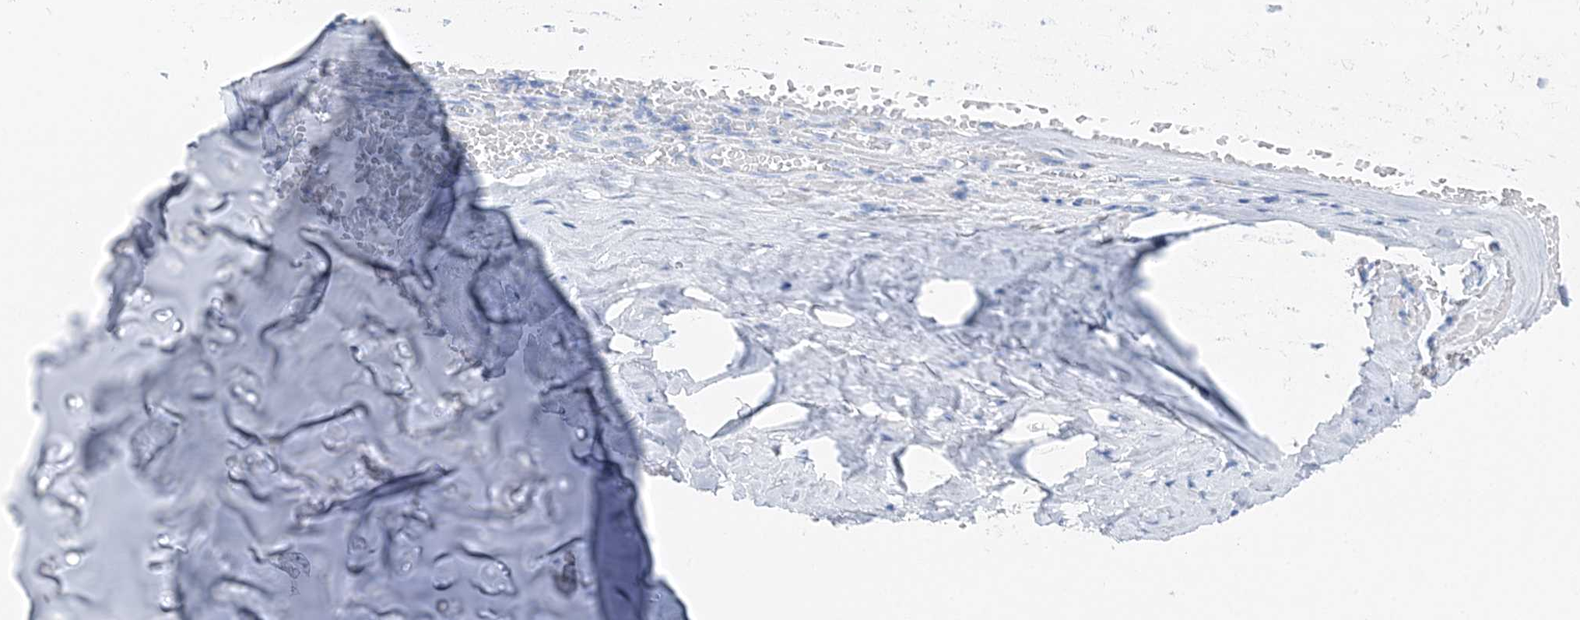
{"staining": {"intensity": "negative", "quantity": "none", "location": "none"}, "tissue": "adipose tissue", "cell_type": "Adipocytes", "image_type": "normal", "snomed": [{"axis": "morphology", "description": "Normal tissue, NOS"}, {"axis": "morphology", "description": "Basal cell carcinoma"}, {"axis": "topography", "description": "Cartilage tissue"}, {"axis": "topography", "description": "Nasopharynx"}, {"axis": "topography", "description": "Oral tissue"}], "caption": "A high-resolution micrograph shows immunohistochemistry (IHC) staining of unremarkable adipose tissue, which exhibits no significant expression in adipocytes. (IHC, brightfield microscopy, high magnification).", "gene": "TSPYL6", "patient": {"sex": "female", "age": 77}}